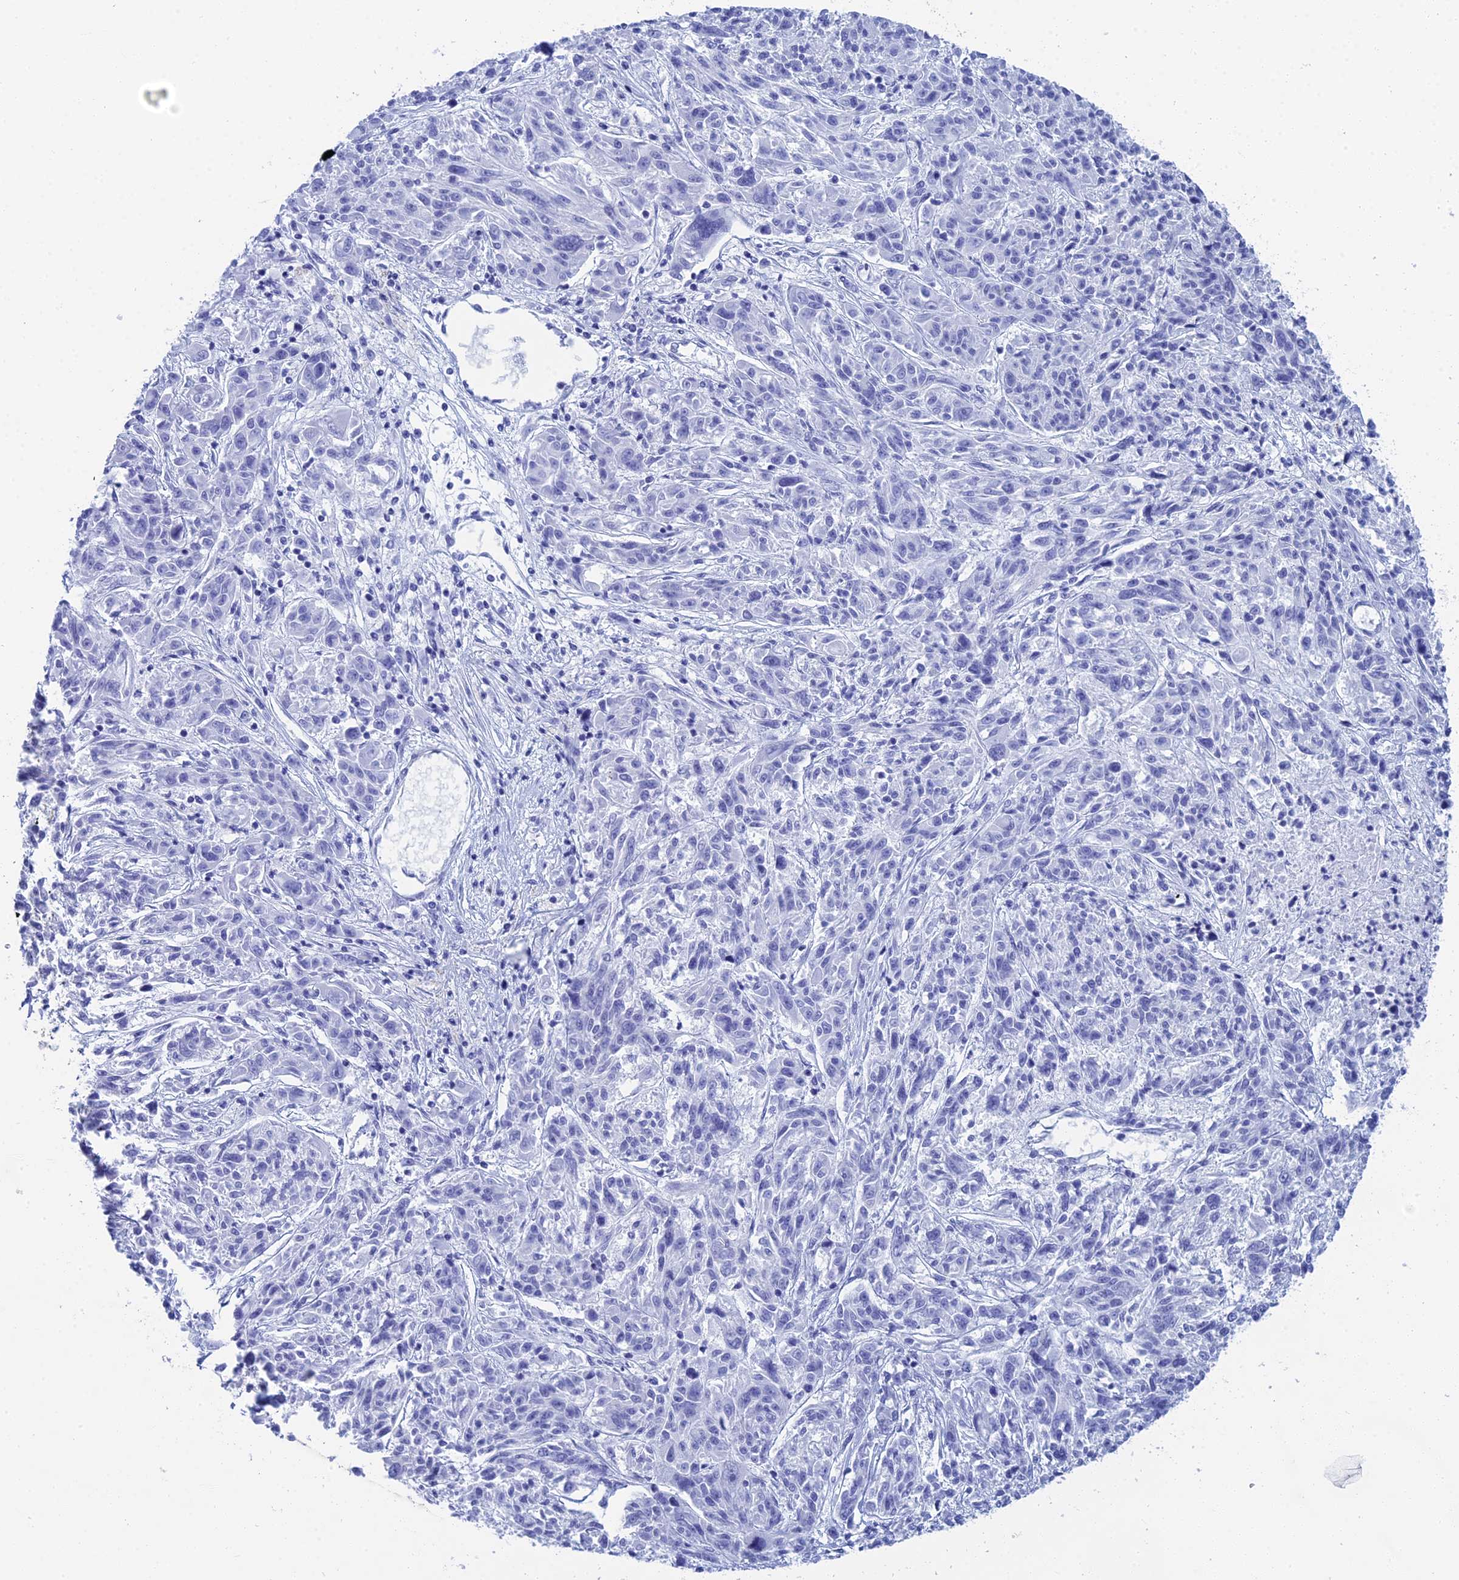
{"staining": {"intensity": "negative", "quantity": "none", "location": "none"}, "tissue": "melanoma", "cell_type": "Tumor cells", "image_type": "cancer", "snomed": [{"axis": "morphology", "description": "Malignant melanoma, NOS"}, {"axis": "topography", "description": "Skin"}], "caption": "DAB (3,3'-diaminobenzidine) immunohistochemical staining of human melanoma reveals no significant staining in tumor cells.", "gene": "TEX101", "patient": {"sex": "male", "age": 53}}